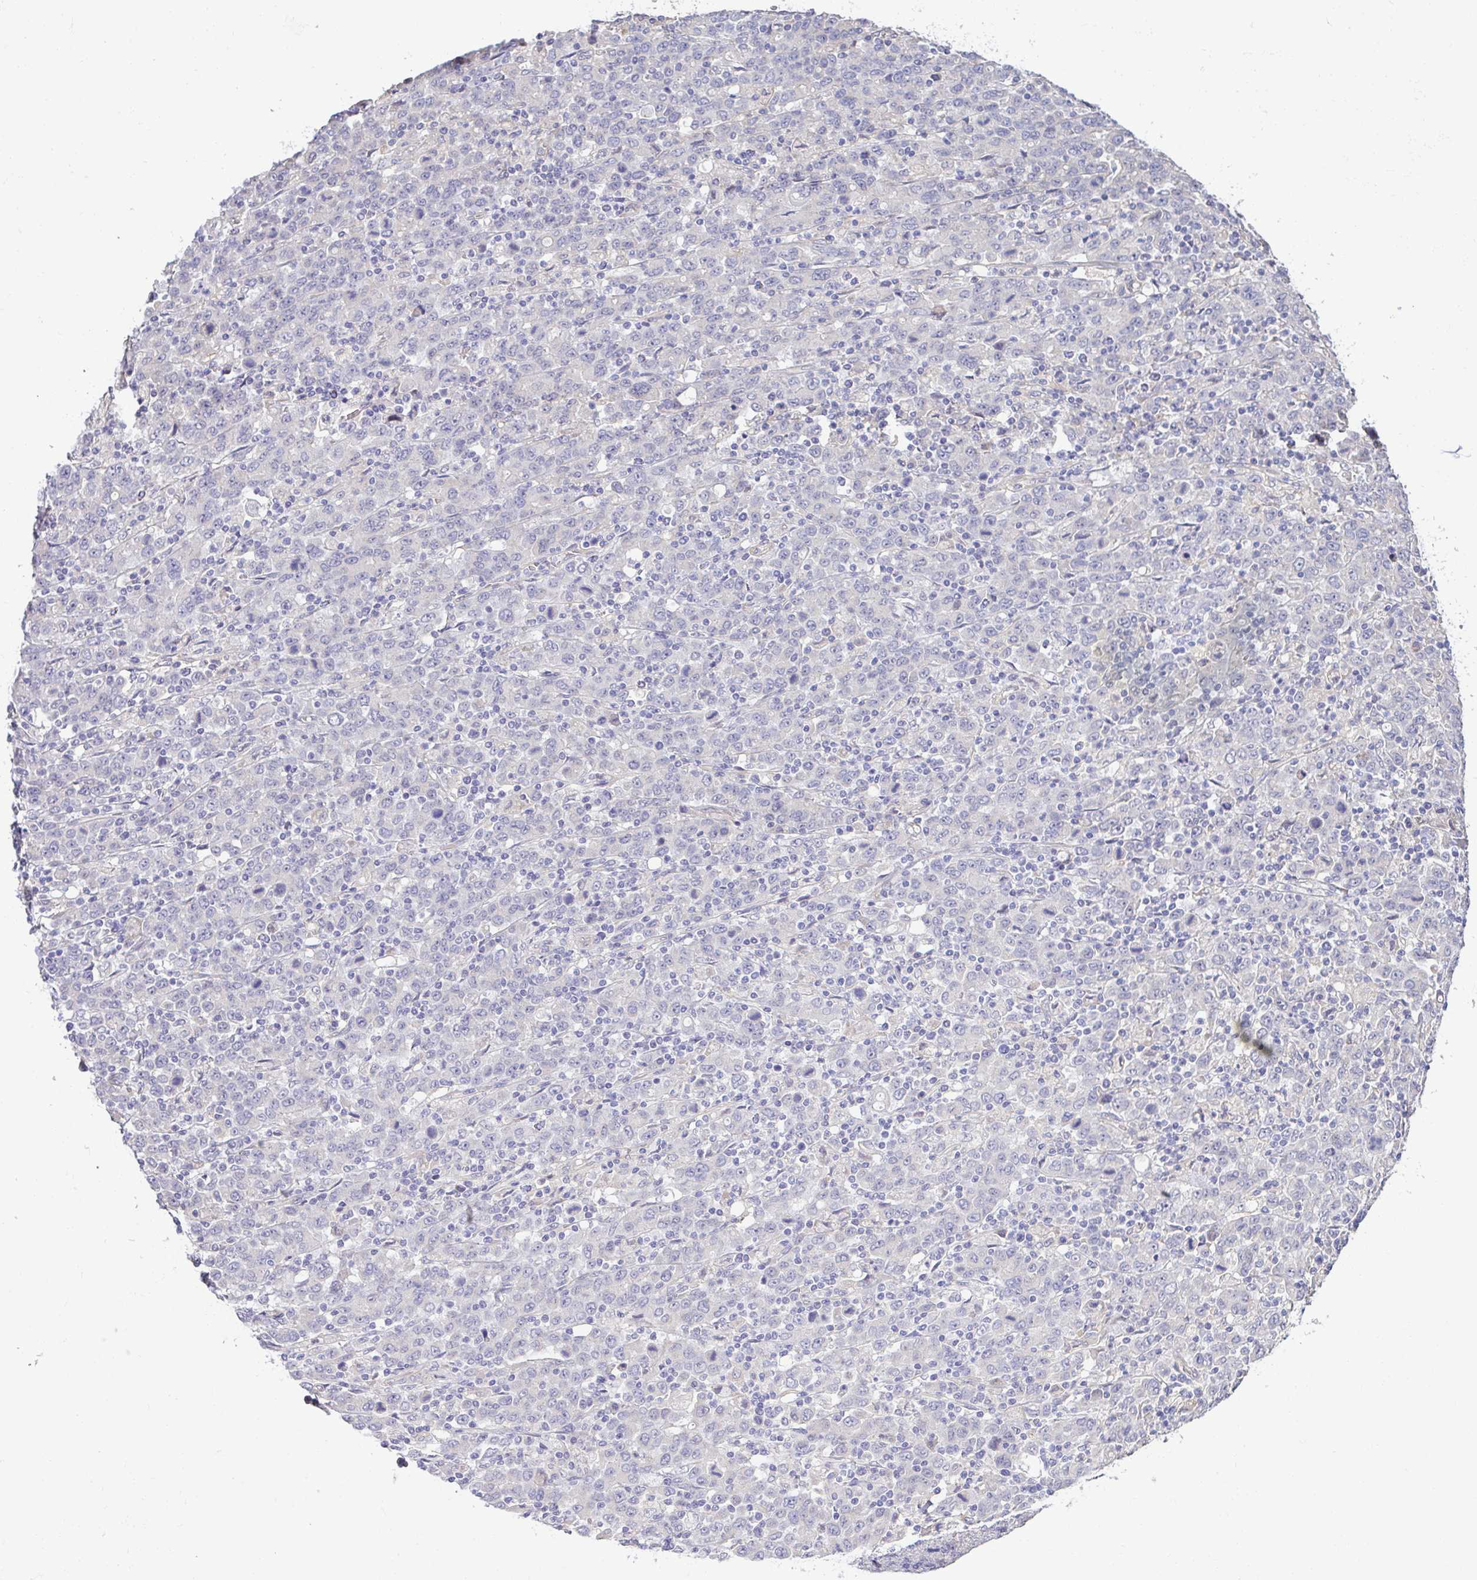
{"staining": {"intensity": "negative", "quantity": "none", "location": "none"}, "tissue": "stomach cancer", "cell_type": "Tumor cells", "image_type": "cancer", "snomed": [{"axis": "morphology", "description": "Adenocarcinoma, NOS"}, {"axis": "topography", "description": "Stomach, upper"}], "caption": "High power microscopy image of an IHC image of stomach cancer (adenocarcinoma), revealing no significant positivity in tumor cells.", "gene": "PLCD4", "patient": {"sex": "male", "age": 69}}